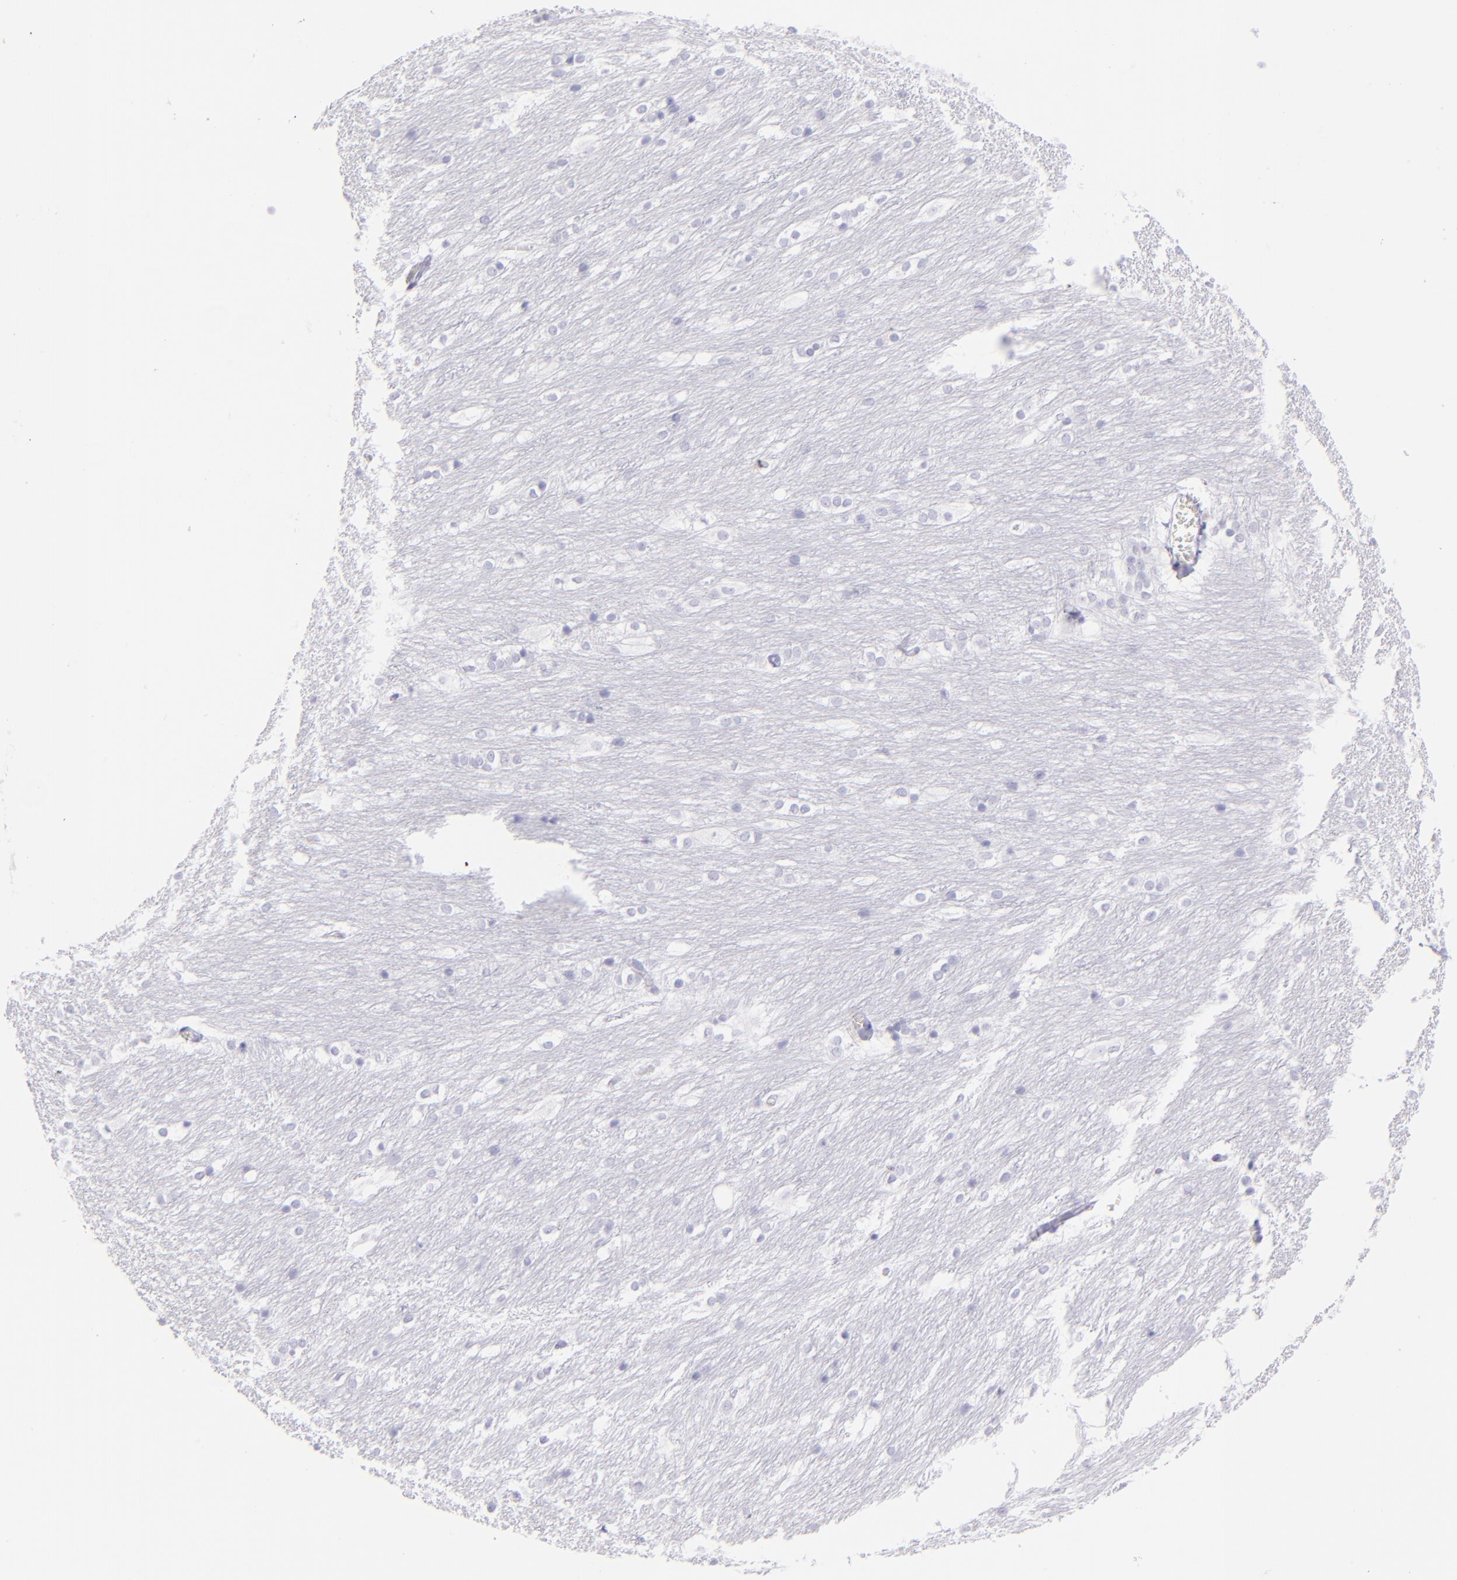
{"staining": {"intensity": "negative", "quantity": "none", "location": "none"}, "tissue": "caudate", "cell_type": "Glial cells", "image_type": "normal", "snomed": [{"axis": "morphology", "description": "Normal tissue, NOS"}, {"axis": "topography", "description": "Lateral ventricle wall"}], "caption": "The photomicrograph shows no staining of glial cells in normal caudate.", "gene": "CD72", "patient": {"sex": "female", "age": 19}}